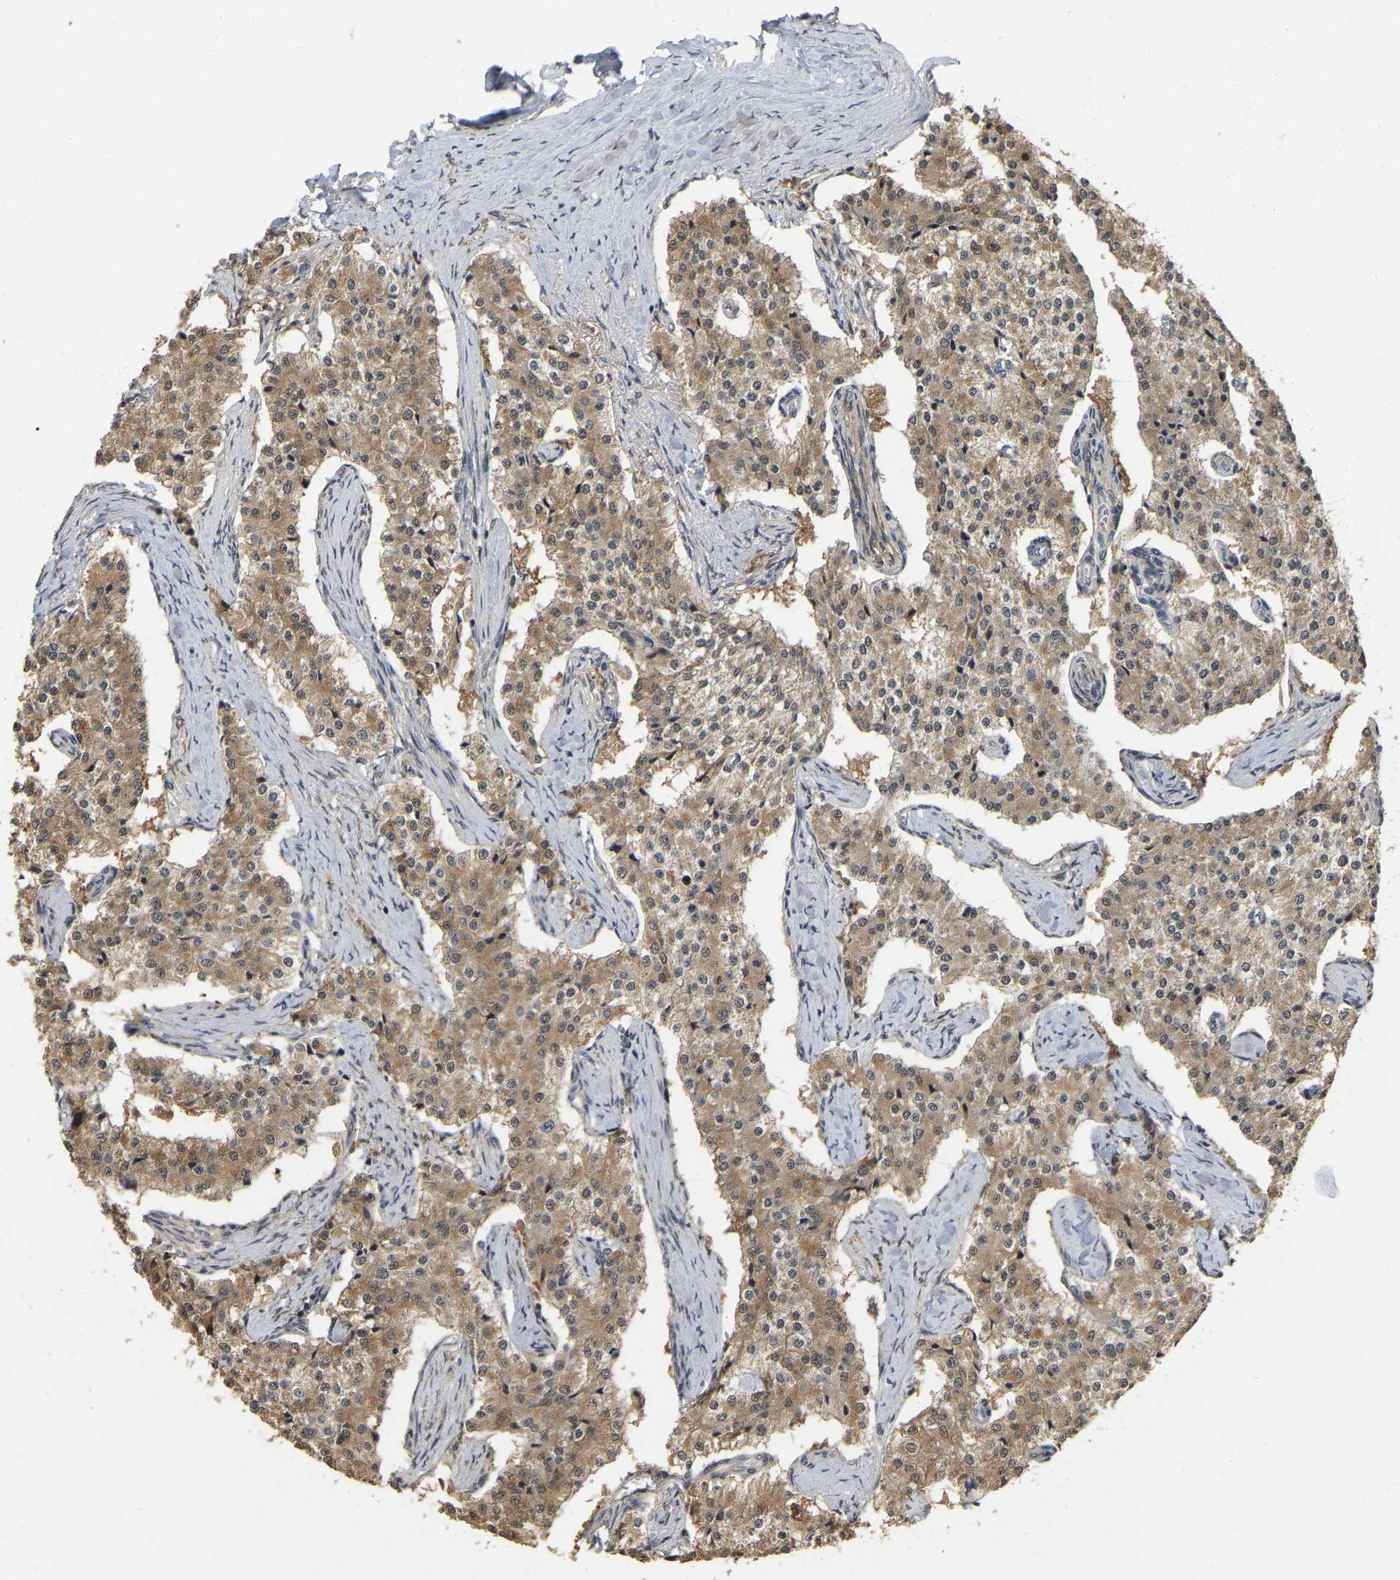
{"staining": {"intensity": "moderate", "quantity": ">75%", "location": "cytoplasmic/membranous"}, "tissue": "carcinoid", "cell_type": "Tumor cells", "image_type": "cancer", "snomed": [{"axis": "morphology", "description": "Carcinoid, malignant, NOS"}, {"axis": "topography", "description": "Colon"}], "caption": "There is medium levels of moderate cytoplasmic/membranous positivity in tumor cells of carcinoid, as demonstrated by immunohistochemical staining (brown color).", "gene": "RUVBL1", "patient": {"sex": "female", "age": 52}}